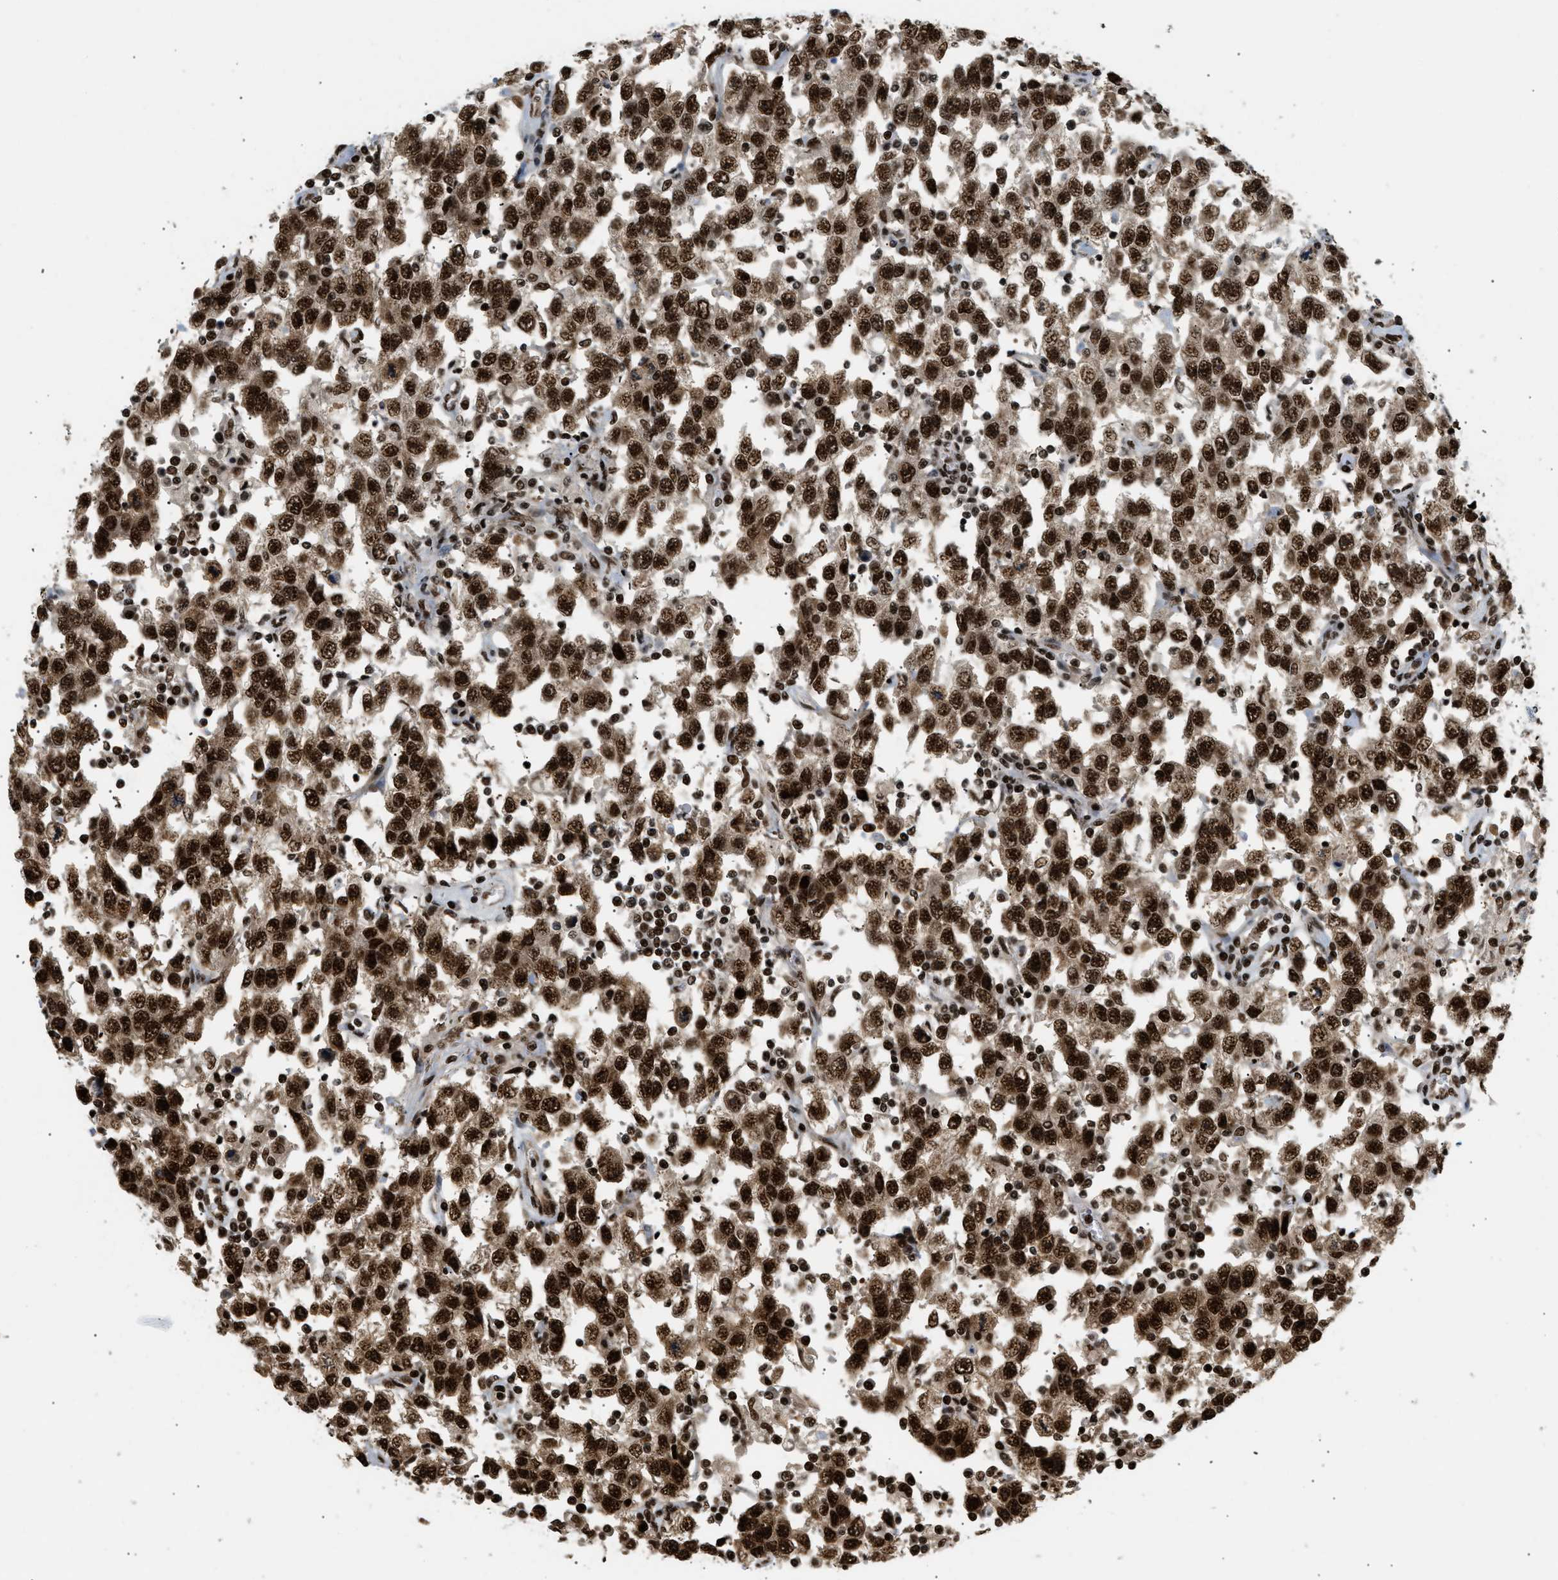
{"staining": {"intensity": "strong", "quantity": ">75%", "location": "cytoplasmic/membranous,nuclear"}, "tissue": "testis cancer", "cell_type": "Tumor cells", "image_type": "cancer", "snomed": [{"axis": "morphology", "description": "Seminoma, NOS"}, {"axis": "topography", "description": "Testis"}], "caption": "Testis cancer stained with immunohistochemistry (IHC) demonstrates strong cytoplasmic/membranous and nuclear expression in approximately >75% of tumor cells.", "gene": "RBM5", "patient": {"sex": "male", "age": 41}}